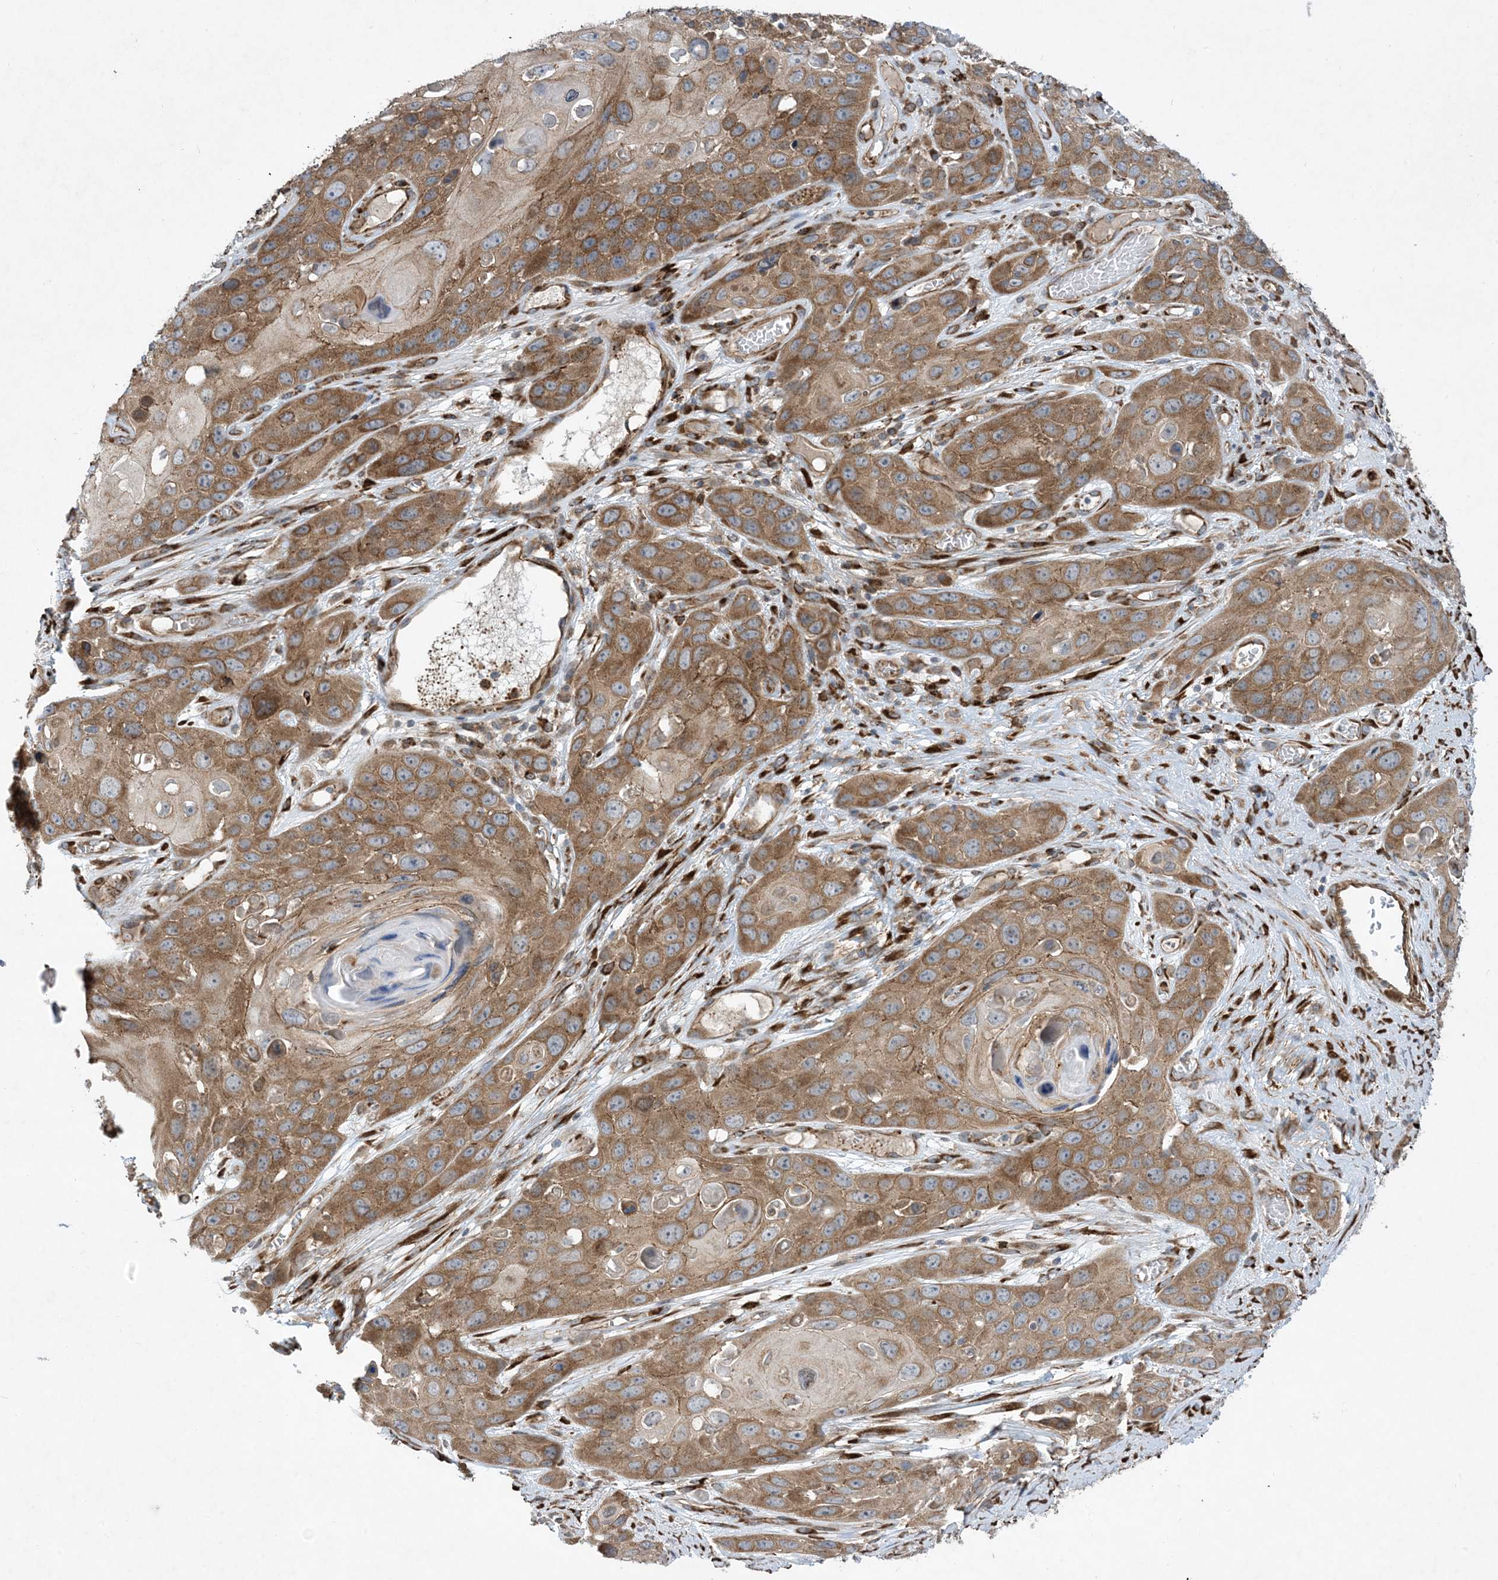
{"staining": {"intensity": "moderate", "quantity": ">75%", "location": "cytoplasmic/membranous"}, "tissue": "skin cancer", "cell_type": "Tumor cells", "image_type": "cancer", "snomed": [{"axis": "morphology", "description": "Squamous cell carcinoma, NOS"}, {"axis": "topography", "description": "Skin"}], "caption": "There is medium levels of moderate cytoplasmic/membranous staining in tumor cells of skin cancer (squamous cell carcinoma), as demonstrated by immunohistochemical staining (brown color).", "gene": "OTOP1", "patient": {"sex": "male", "age": 55}}